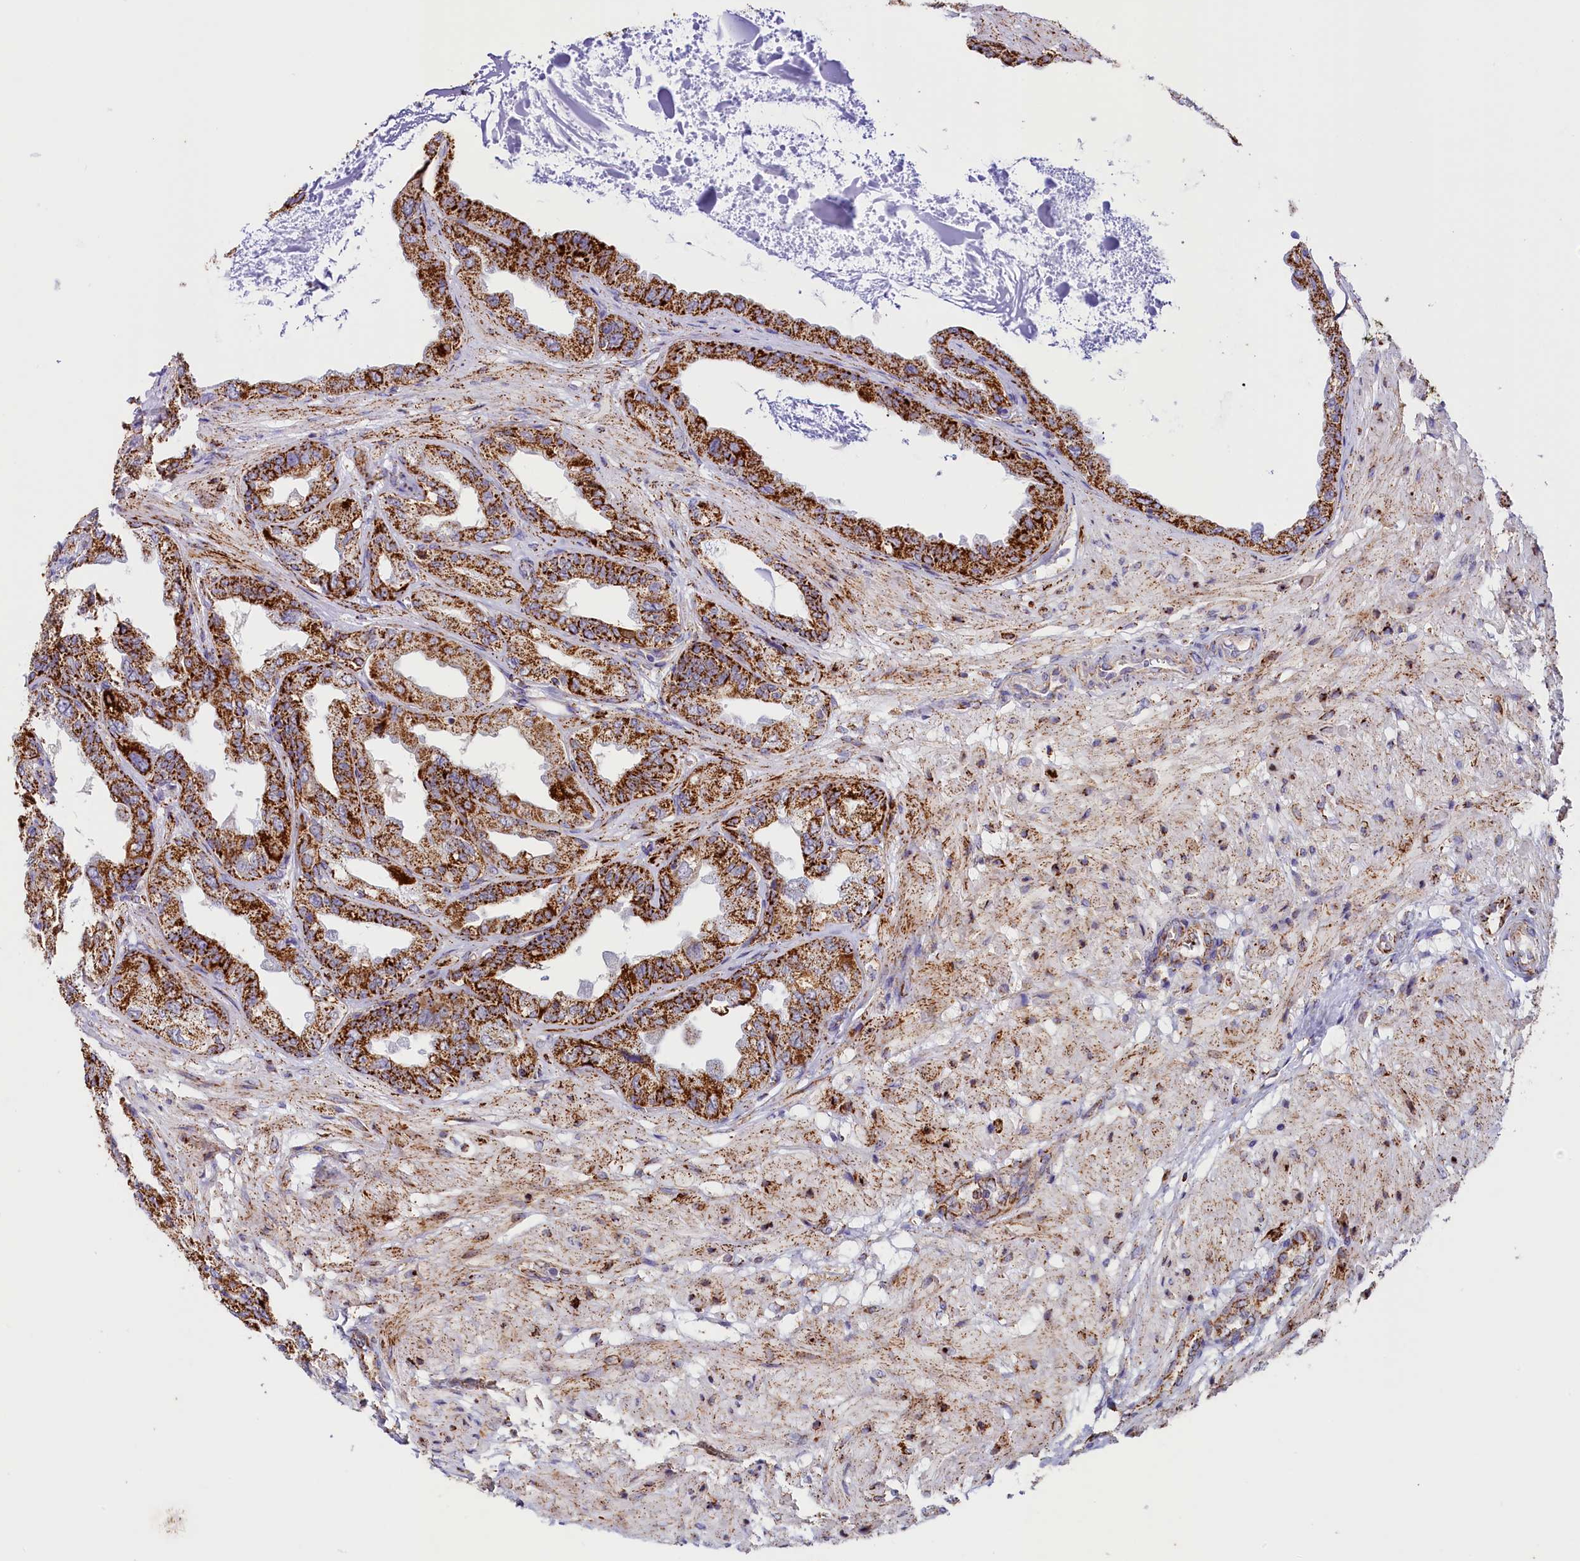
{"staining": {"intensity": "strong", "quantity": ">75%", "location": "cytoplasmic/membranous"}, "tissue": "seminal vesicle", "cell_type": "Glandular cells", "image_type": "normal", "snomed": [{"axis": "morphology", "description": "Normal tissue, NOS"}, {"axis": "topography", "description": "Seminal veicle"}], "caption": "Immunohistochemical staining of benign human seminal vesicle shows high levels of strong cytoplasmic/membranous positivity in approximately >75% of glandular cells. (IHC, brightfield microscopy, high magnification).", "gene": "AKTIP", "patient": {"sex": "male", "age": 63}}